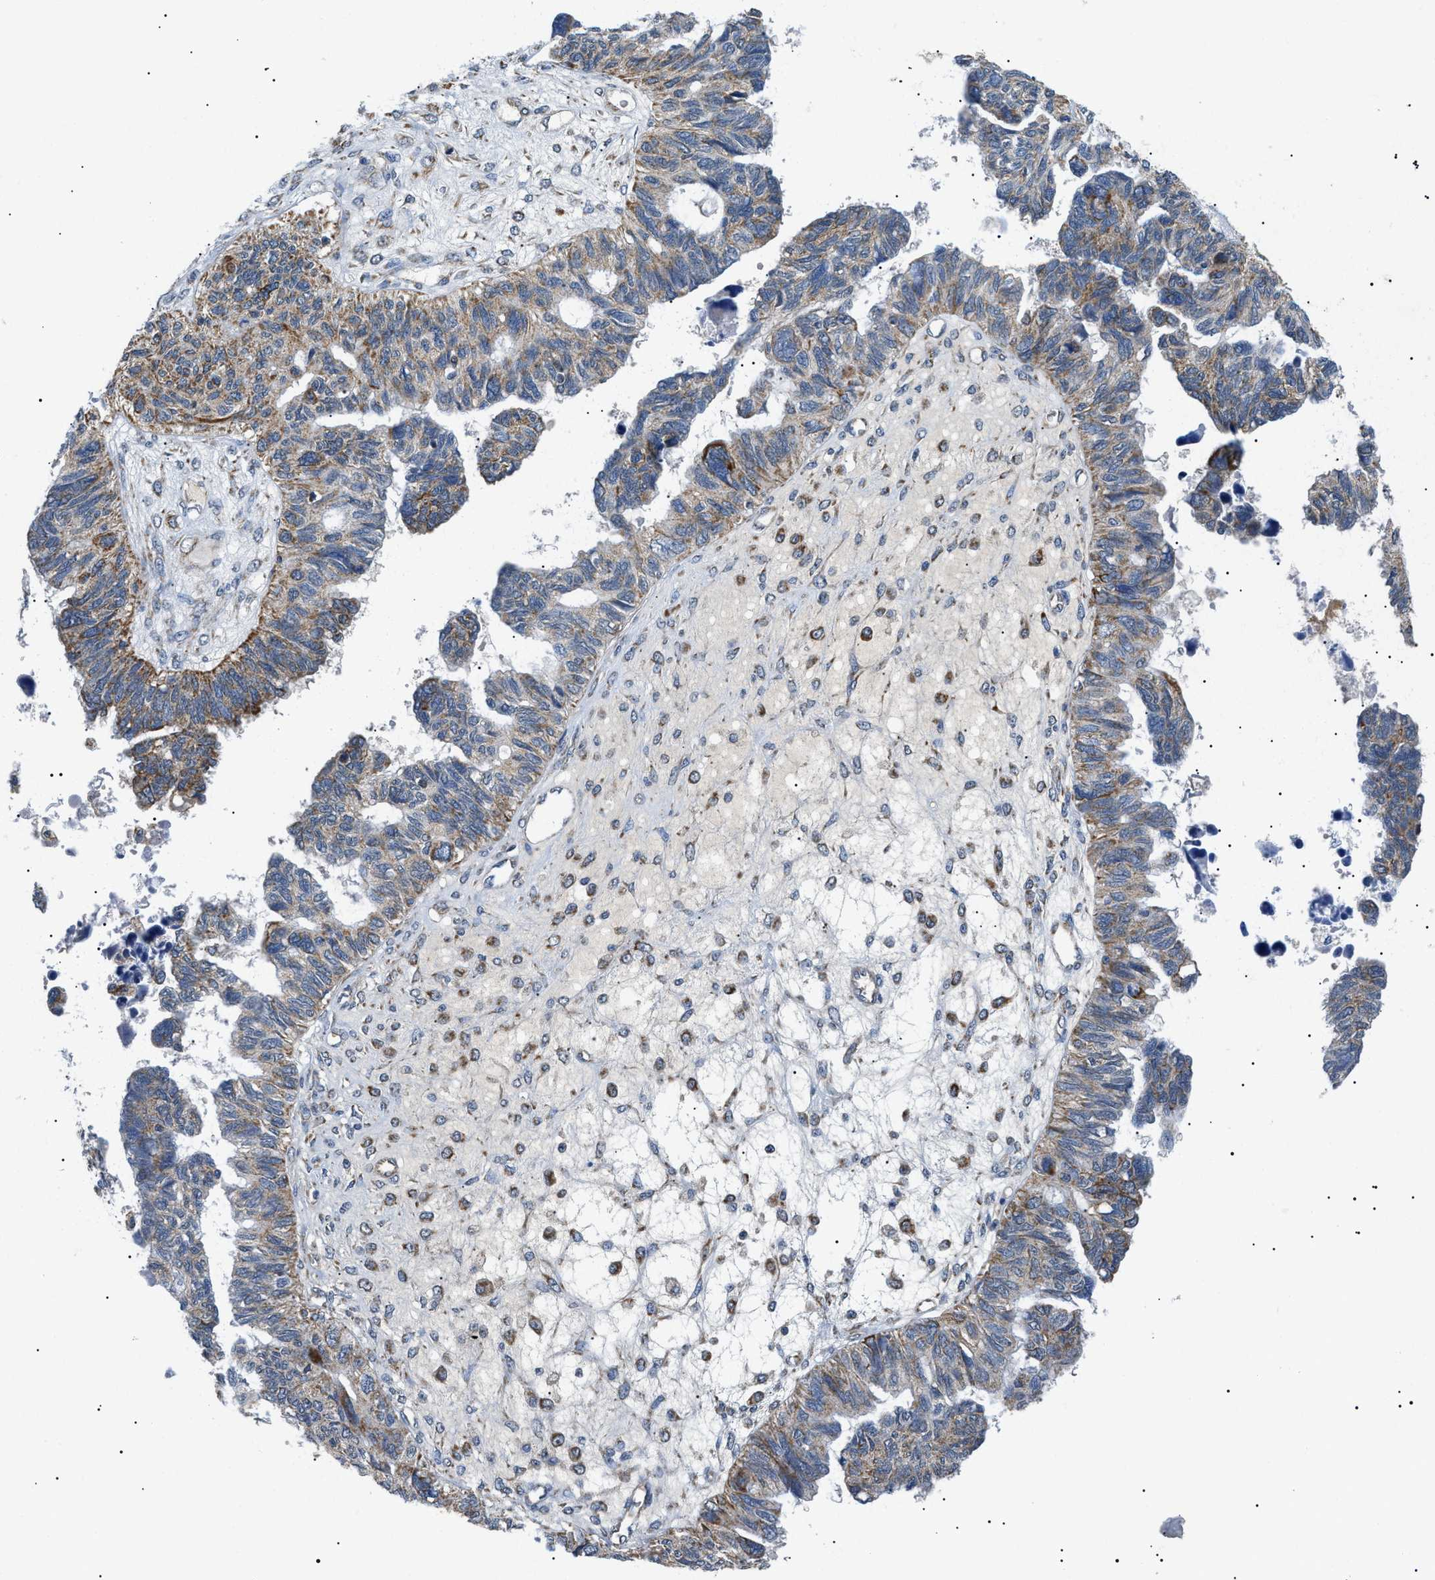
{"staining": {"intensity": "moderate", "quantity": "25%-75%", "location": "cytoplasmic/membranous"}, "tissue": "ovarian cancer", "cell_type": "Tumor cells", "image_type": "cancer", "snomed": [{"axis": "morphology", "description": "Cystadenocarcinoma, serous, NOS"}, {"axis": "topography", "description": "Ovary"}], "caption": "Ovarian serous cystadenocarcinoma stained with a protein marker displays moderate staining in tumor cells.", "gene": "TOMM6", "patient": {"sex": "female", "age": 79}}